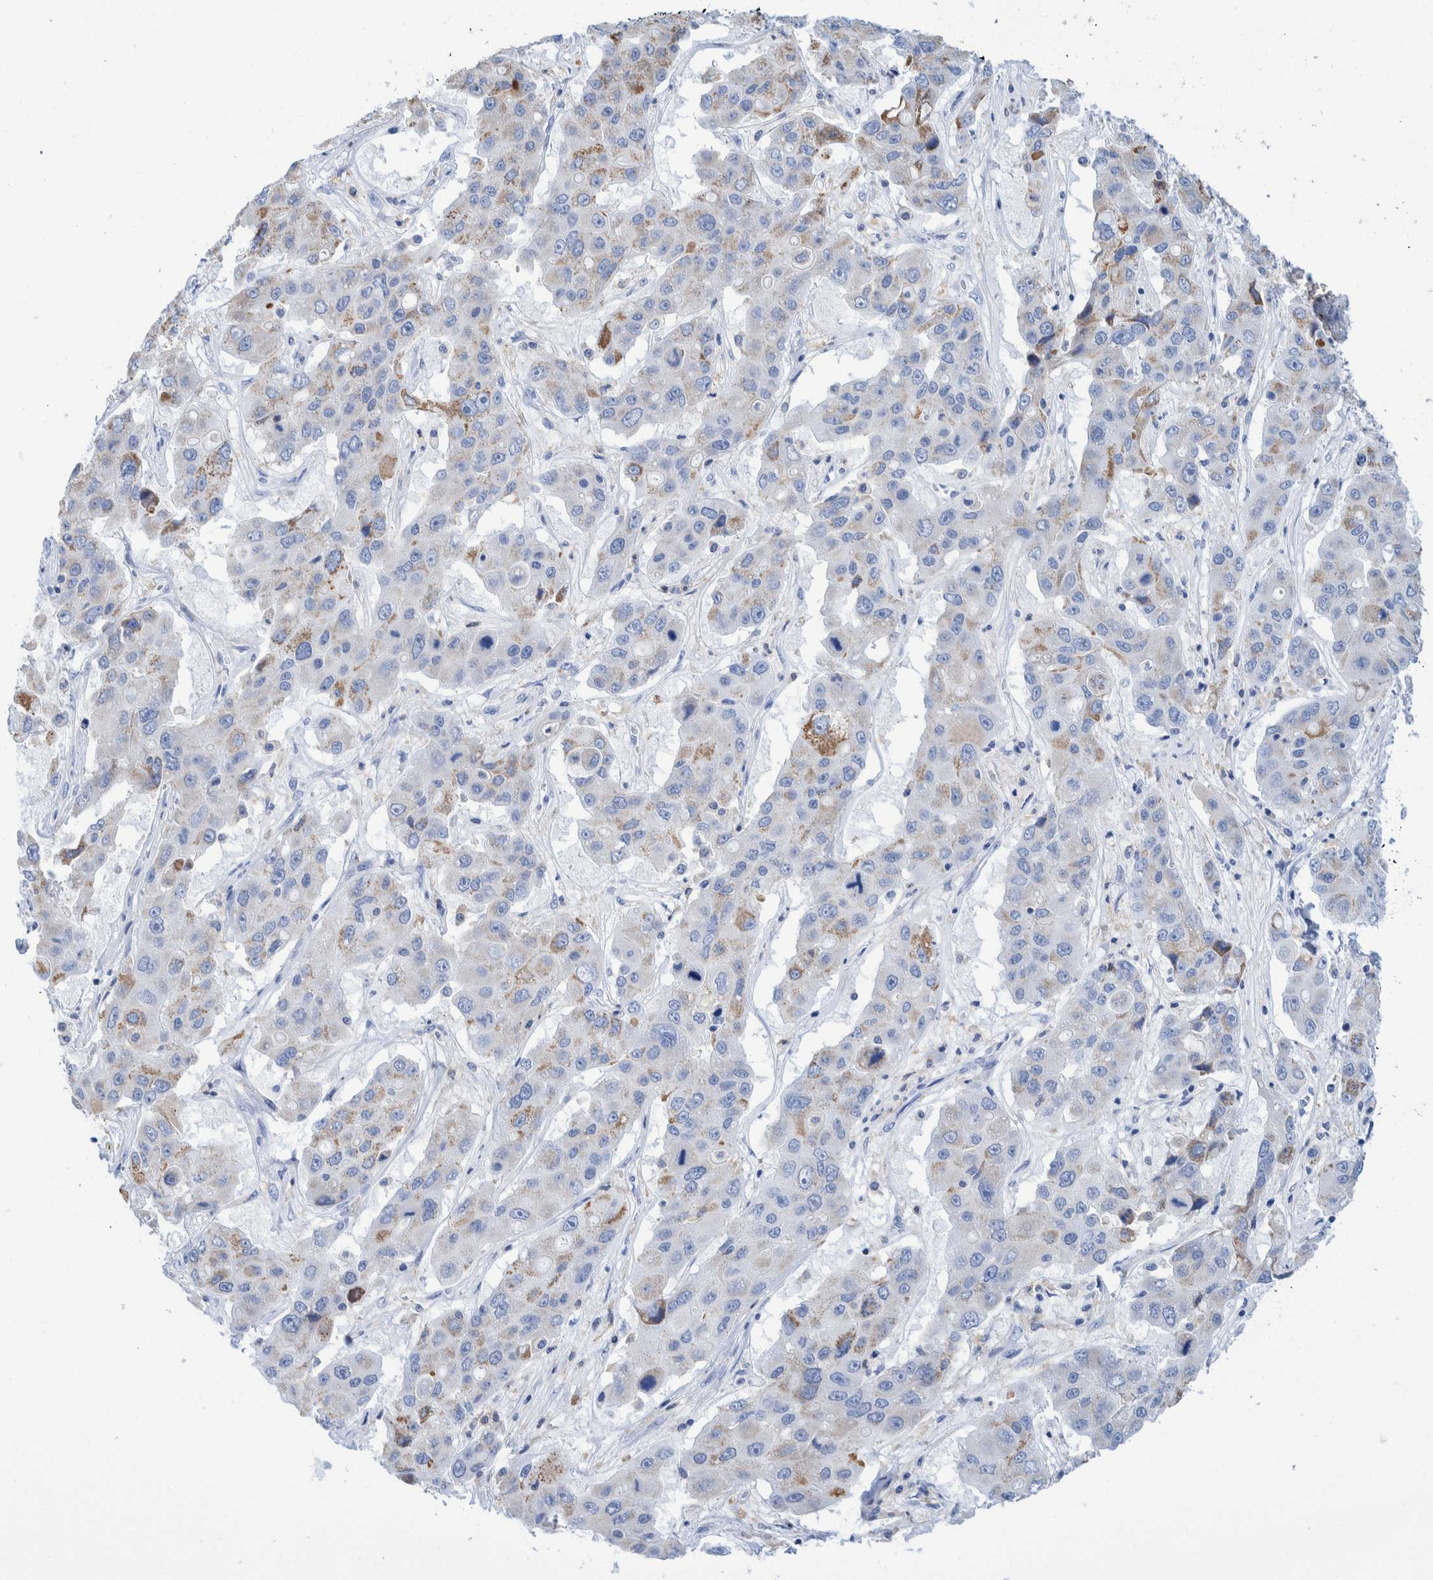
{"staining": {"intensity": "weak", "quantity": "<25%", "location": "cytoplasmic/membranous"}, "tissue": "liver cancer", "cell_type": "Tumor cells", "image_type": "cancer", "snomed": [{"axis": "morphology", "description": "Cholangiocarcinoma"}, {"axis": "topography", "description": "Liver"}], "caption": "Liver cholangiocarcinoma was stained to show a protein in brown. There is no significant staining in tumor cells.", "gene": "KRT14", "patient": {"sex": "male", "age": 67}}